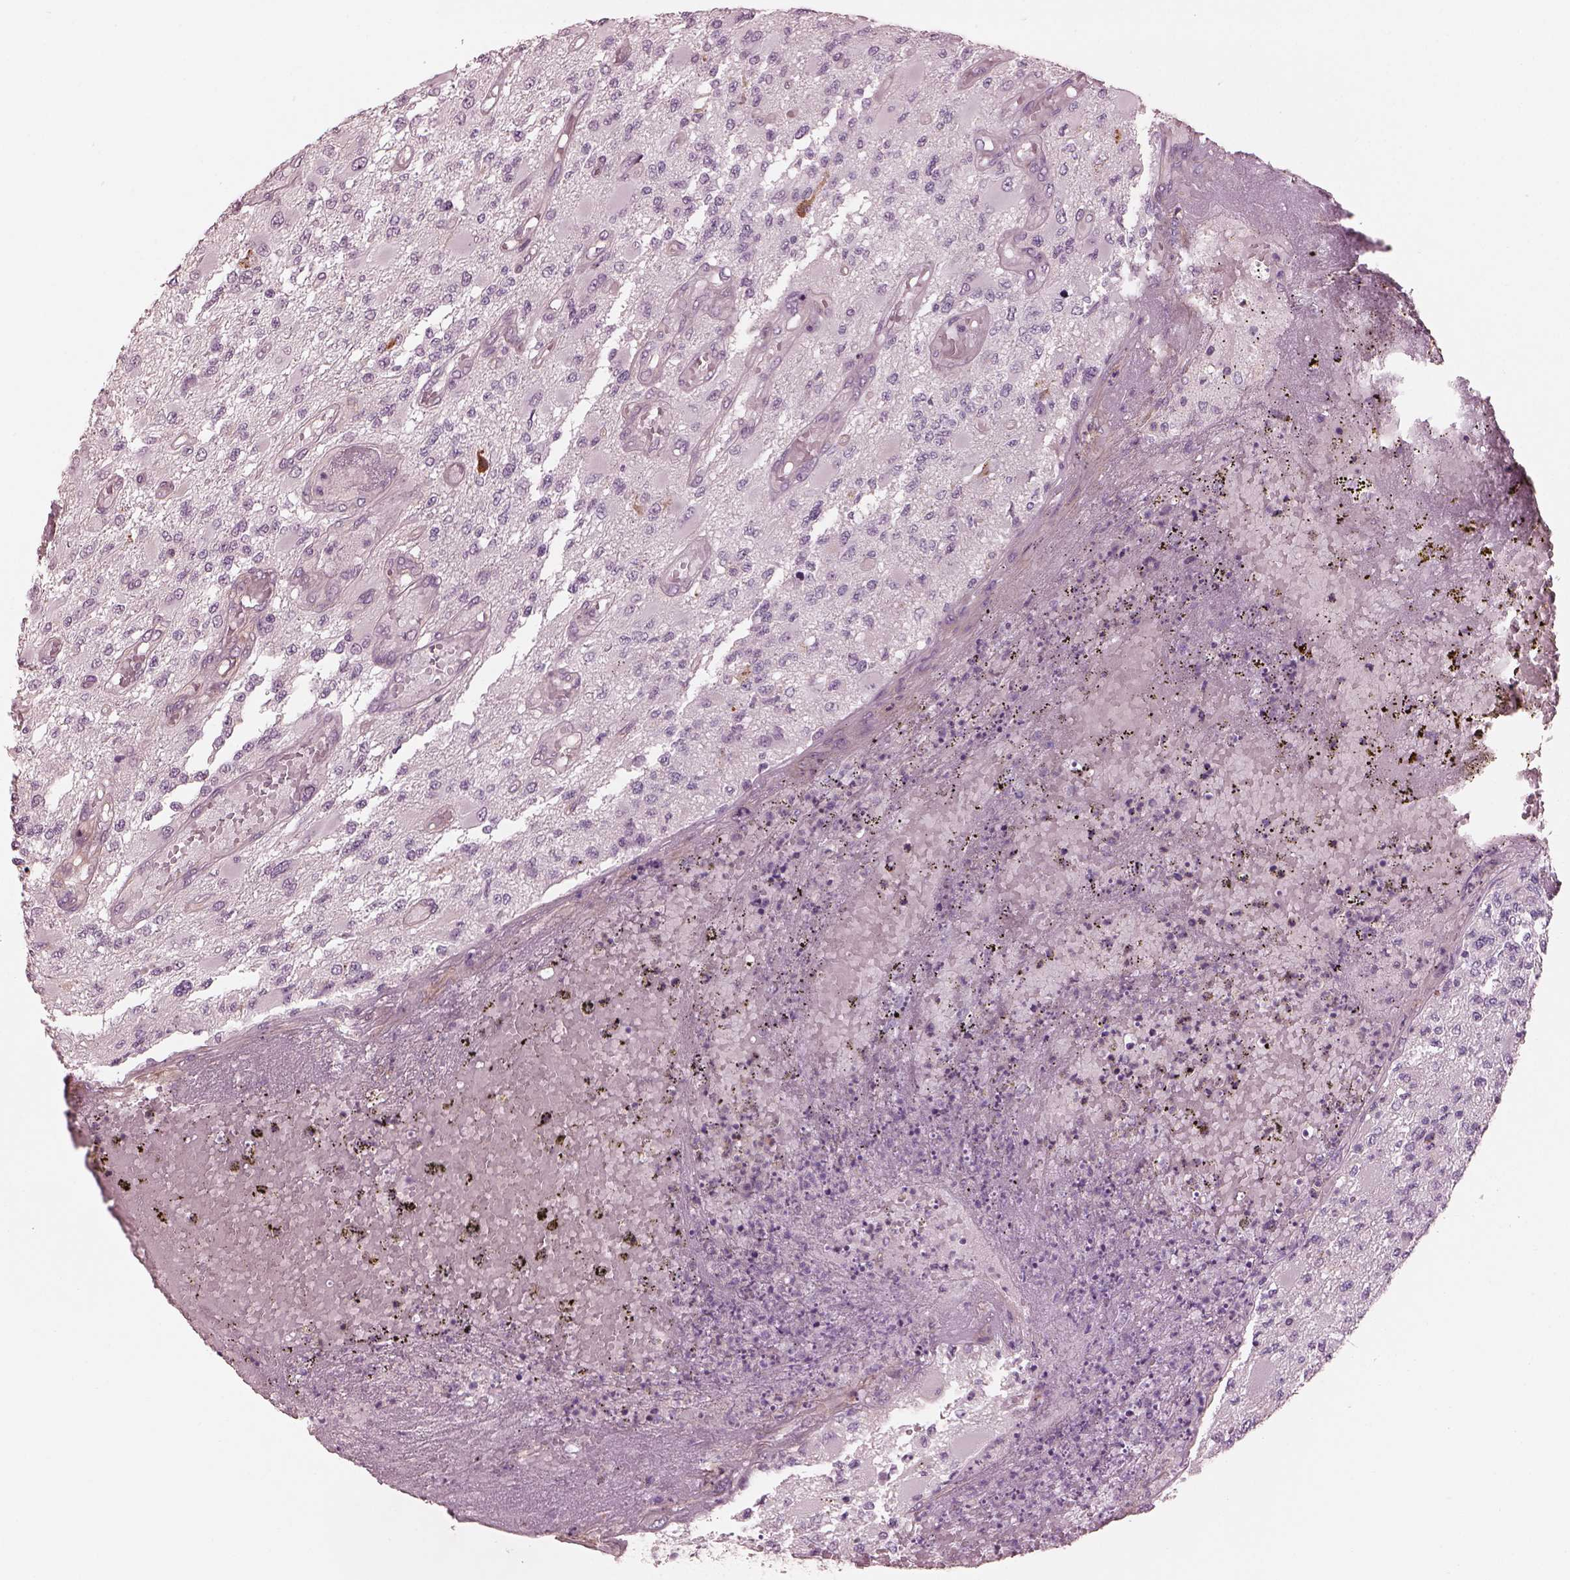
{"staining": {"intensity": "negative", "quantity": "none", "location": "none"}, "tissue": "glioma", "cell_type": "Tumor cells", "image_type": "cancer", "snomed": [{"axis": "morphology", "description": "Glioma, malignant, High grade"}, {"axis": "topography", "description": "Brain"}], "caption": "The photomicrograph demonstrates no significant staining in tumor cells of high-grade glioma (malignant).", "gene": "ELAPOR1", "patient": {"sex": "female", "age": 63}}